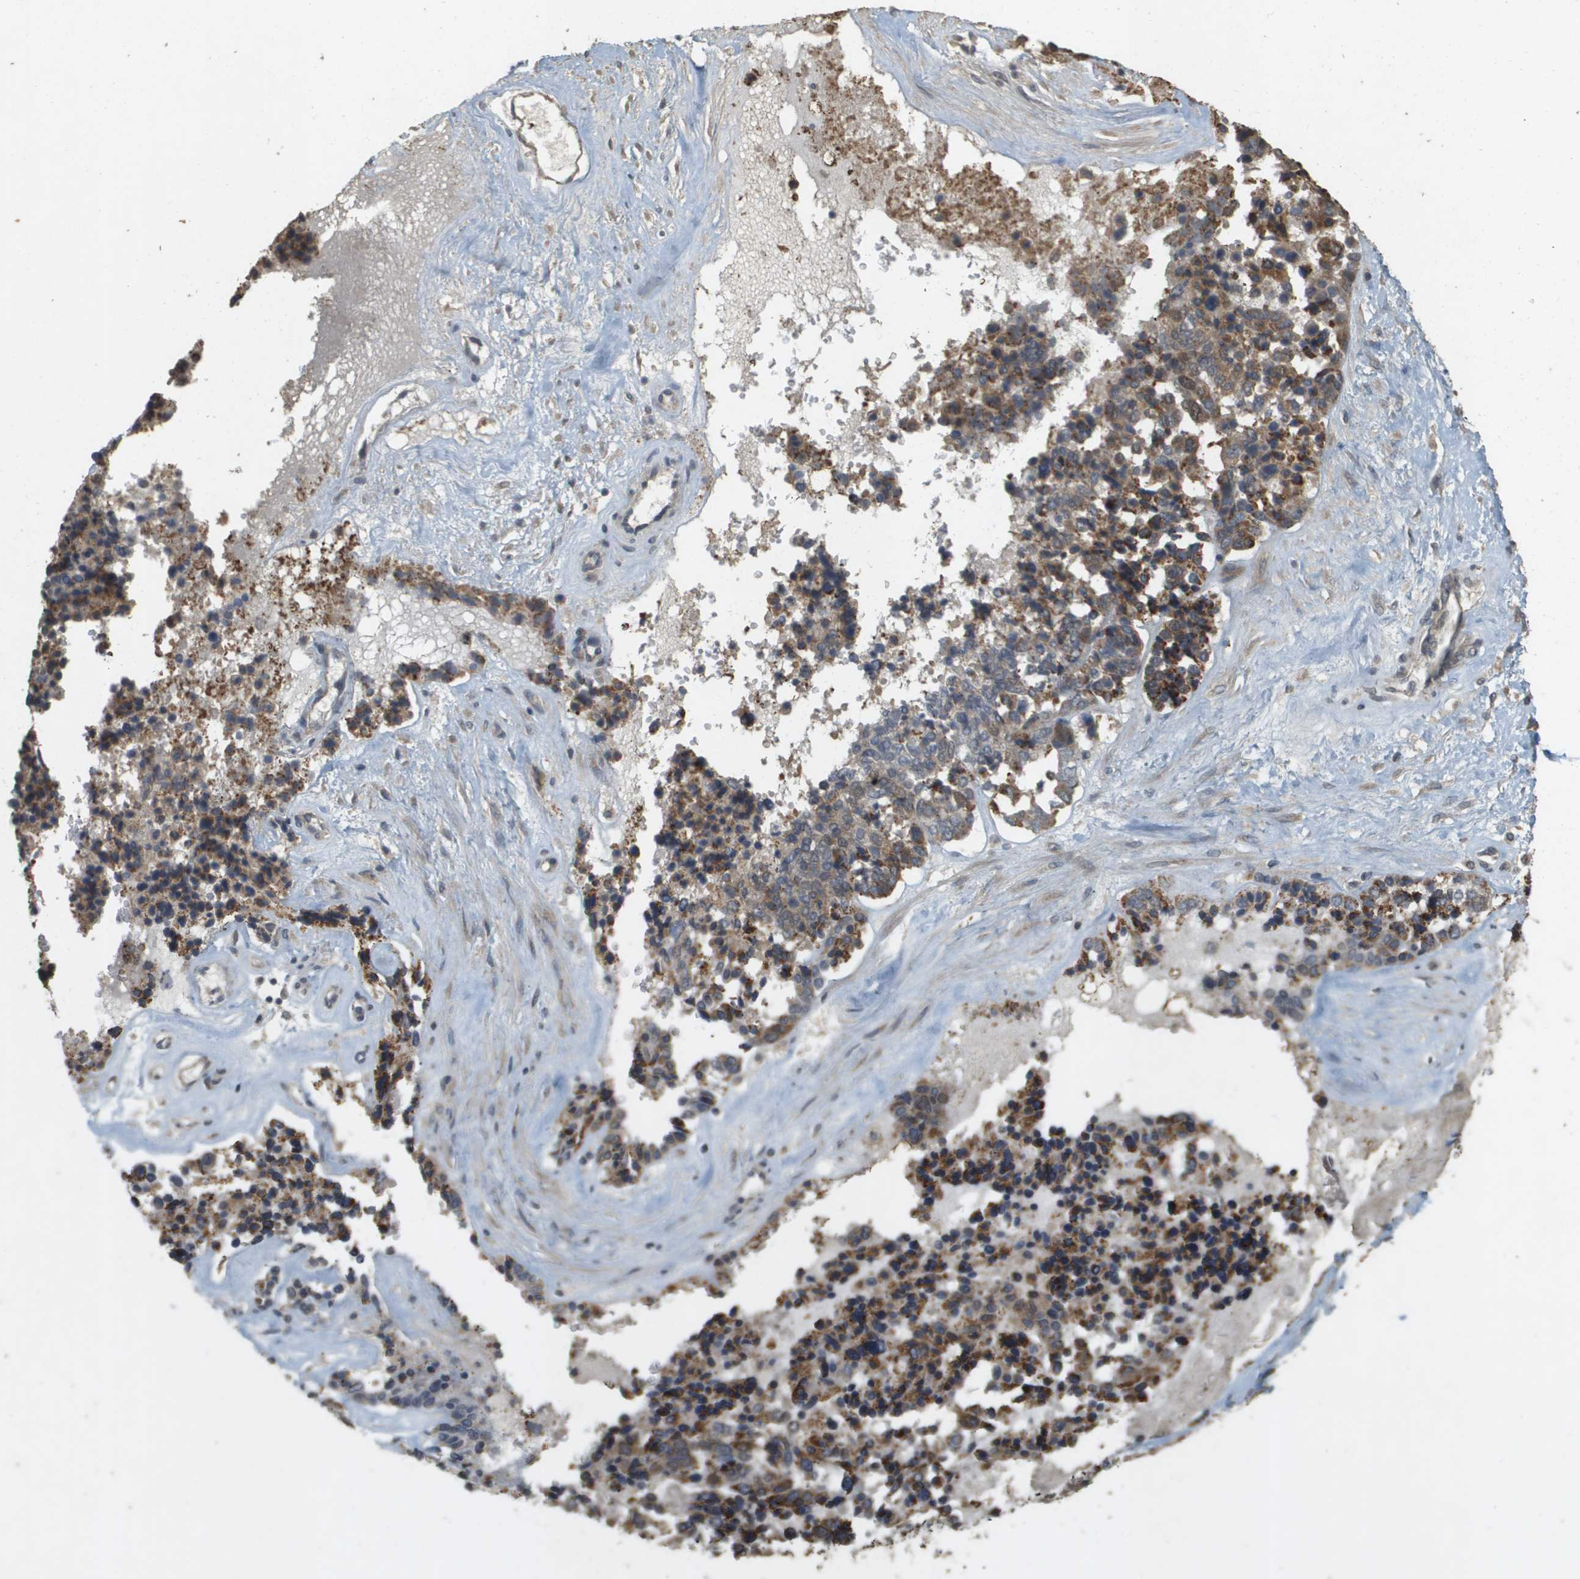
{"staining": {"intensity": "strong", "quantity": ">75%", "location": "cytoplasmic/membranous"}, "tissue": "ovarian cancer", "cell_type": "Tumor cells", "image_type": "cancer", "snomed": [{"axis": "morphology", "description": "Cystadenocarcinoma, serous, NOS"}, {"axis": "topography", "description": "Ovary"}], "caption": "IHC staining of ovarian serous cystadenocarcinoma, which exhibits high levels of strong cytoplasmic/membranous positivity in about >75% of tumor cells indicating strong cytoplasmic/membranous protein expression. The staining was performed using DAB (3,3'-diaminobenzidine) (brown) for protein detection and nuclei were counterstained in hematoxylin (blue).", "gene": "RAB21", "patient": {"sex": "female", "age": 44}}